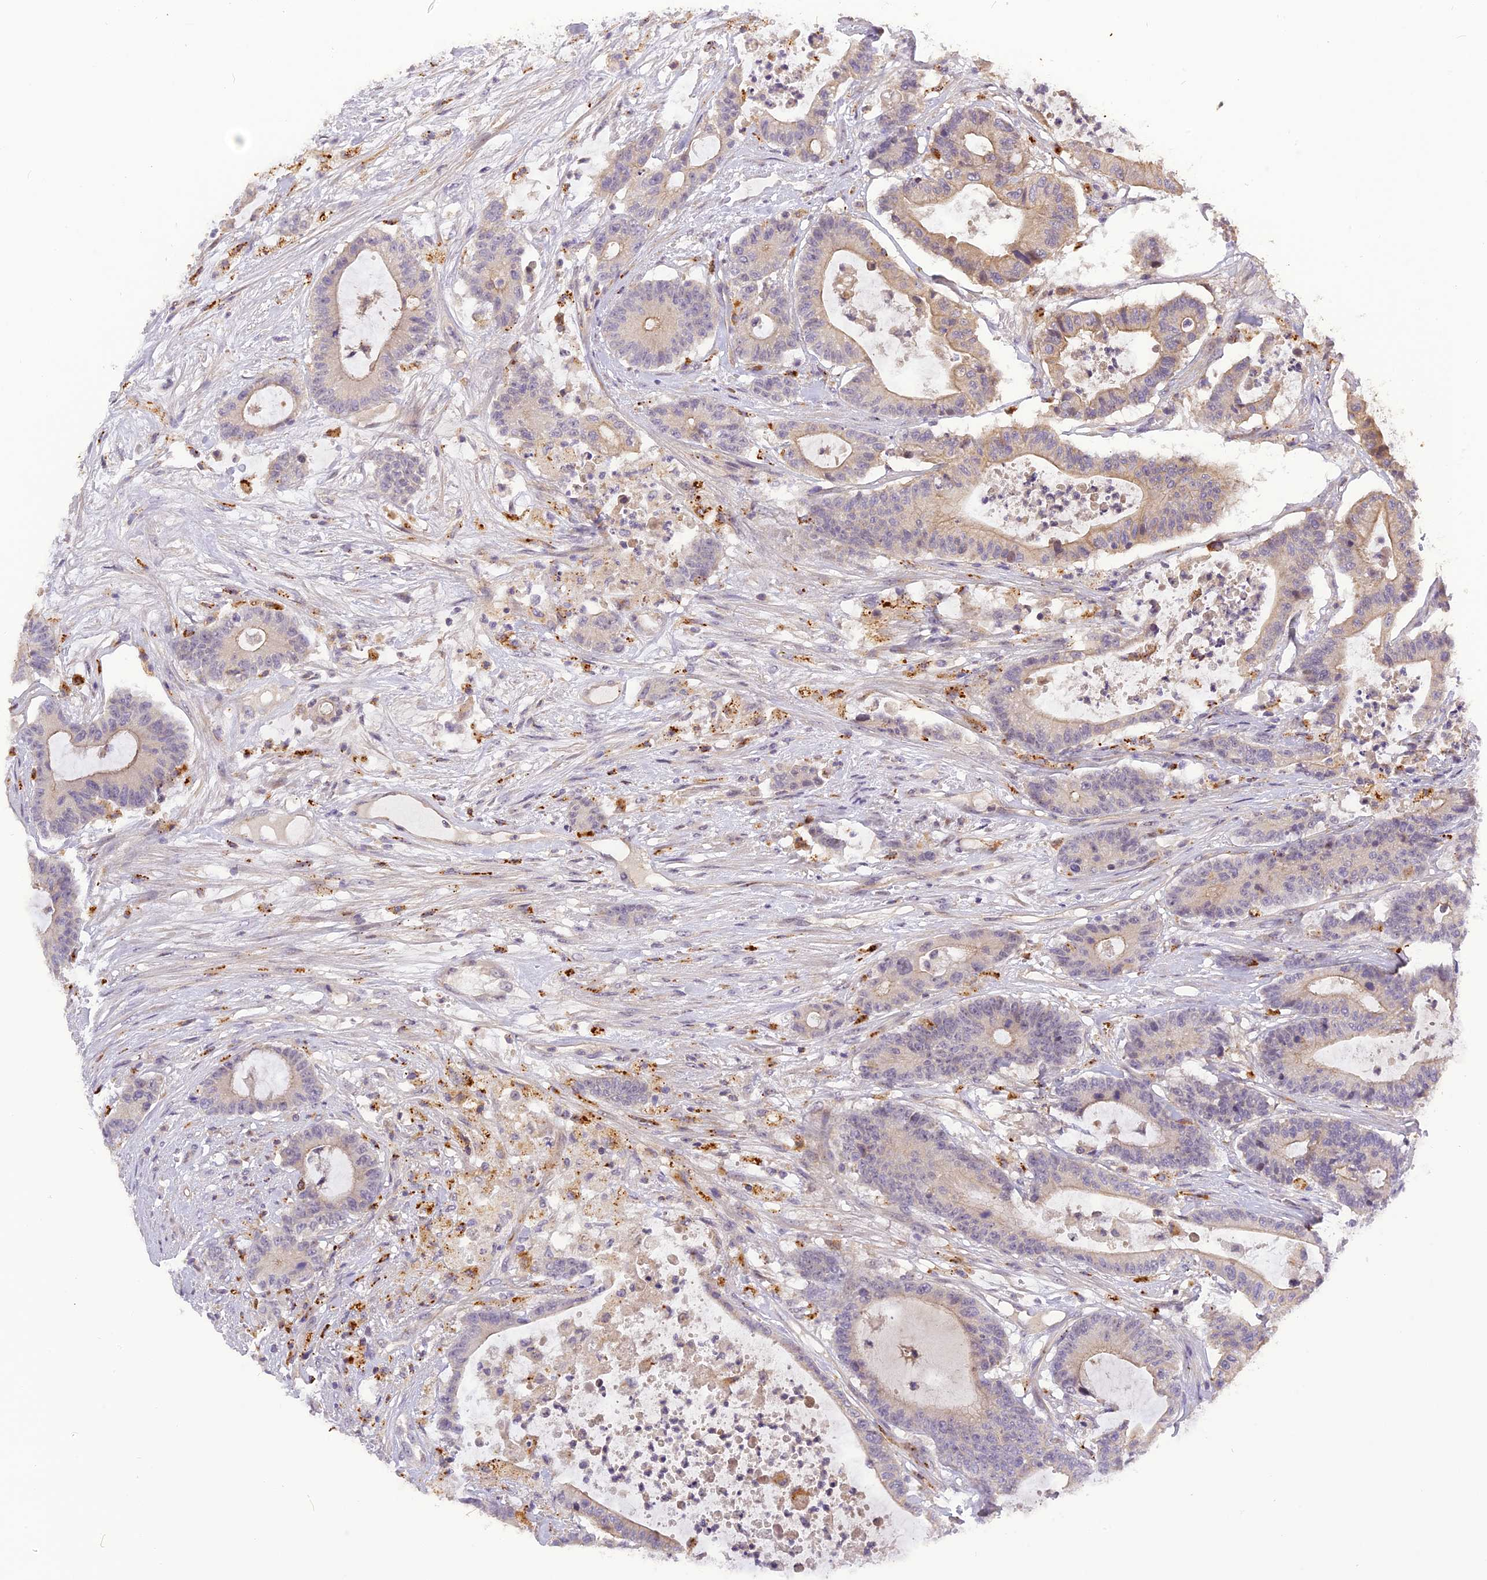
{"staining": {"intensity": "weak", "quantity": "<25%", "location": "cytoplasmic/membranous"}, "tissue": "colorectal cancer", "cell_type": "Tumor cells", "image_type": "cancer", "snomed": [{"axis": "morphology", "description": "Adenocarcinoma, NOS"}, {"axis": "topography", "description": "Colon"}], "caption": "Photomicrograph shows no protein positivity in tumor cells of colorectal cancer (adenocarcinoma) tissue.", "gene": "FNIP2", "patient": {"sex": "female", "age": 84}}